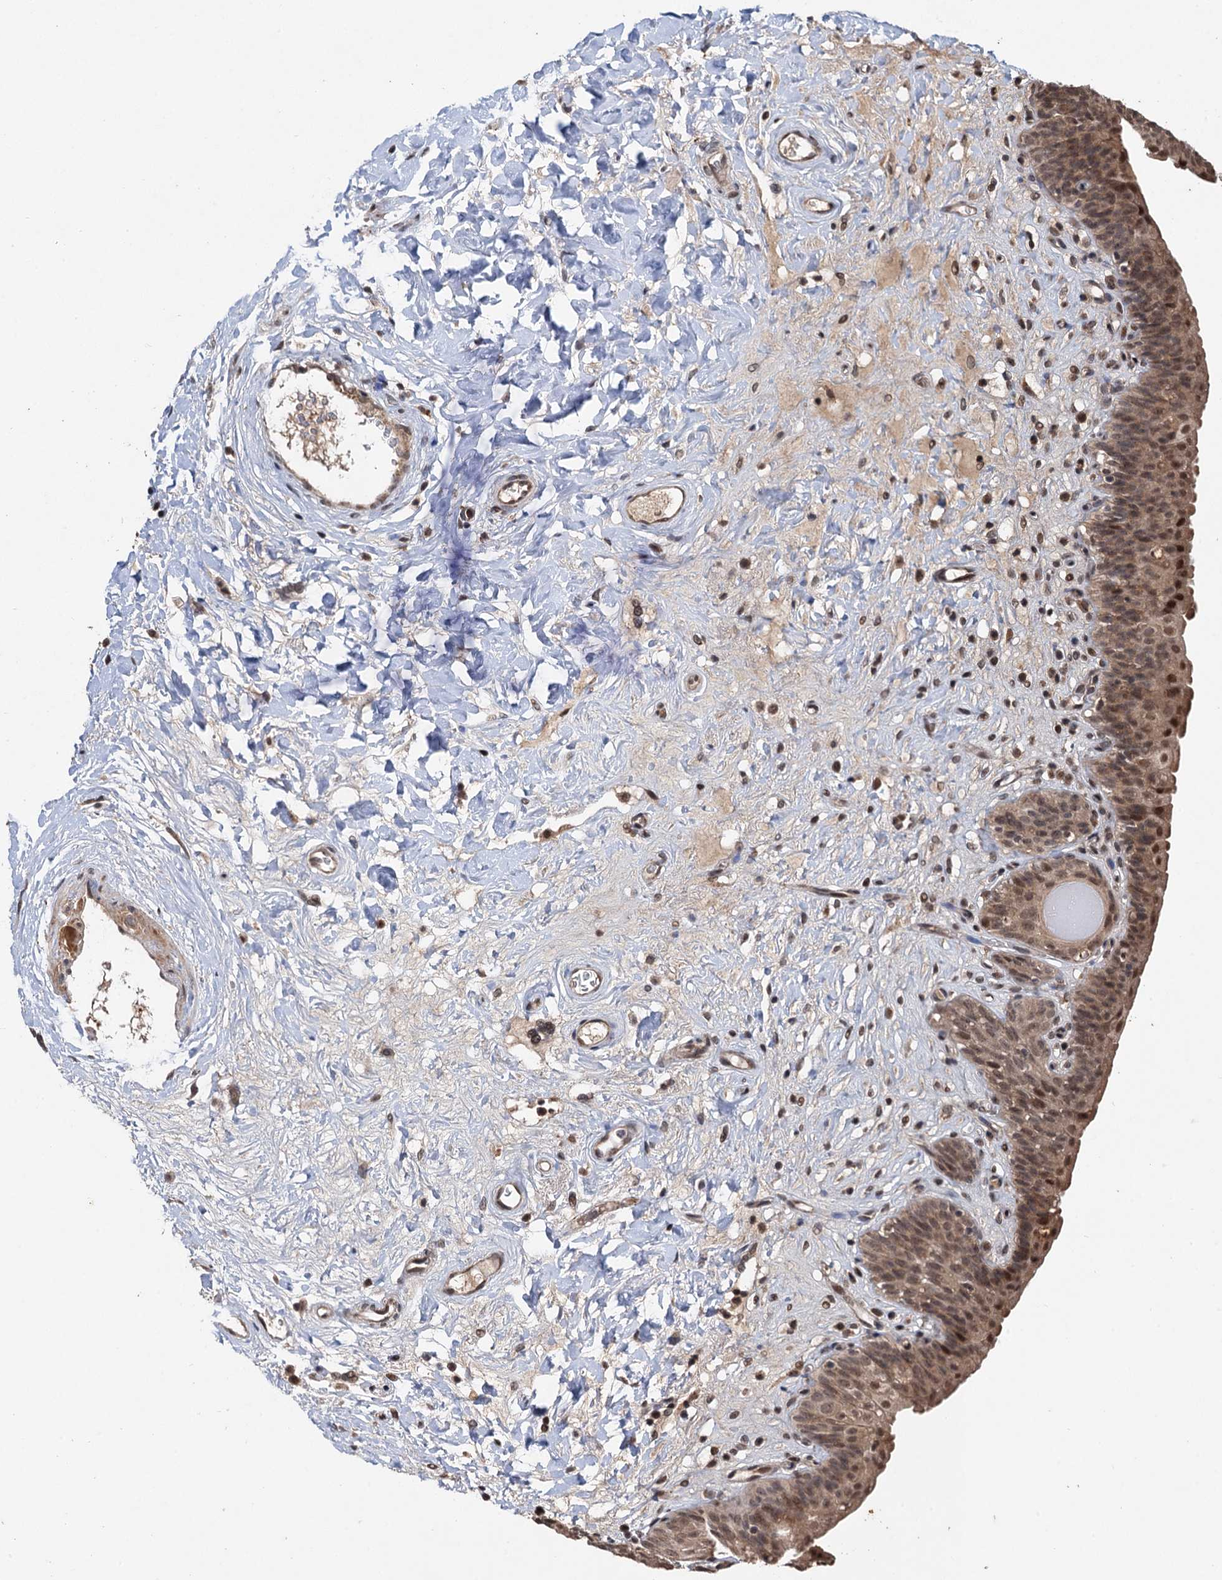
{"staining": {"intensity": "moderate", "quantity": ">75%", "location": "cytoplasmic/membranous,nuclear"}, "tissue": "urinary bladder", "cell_type": "Urothelial cells", "image_type": "normal", "snomed": [{"axis": "morphology", "description": "Normal tissue, NOS"}, {"axis": "topography", "description": "Urinary bladder"}], "caption": "Approximately >75% of urothelial cells in benign human urinary bladder reveal moderate cytoplasmic/membranous,nuclear protein positivity as visualized by brown immunohistochemical staining.", "gene": "REP15", "patient": {"sex": "male", "age": 83}}